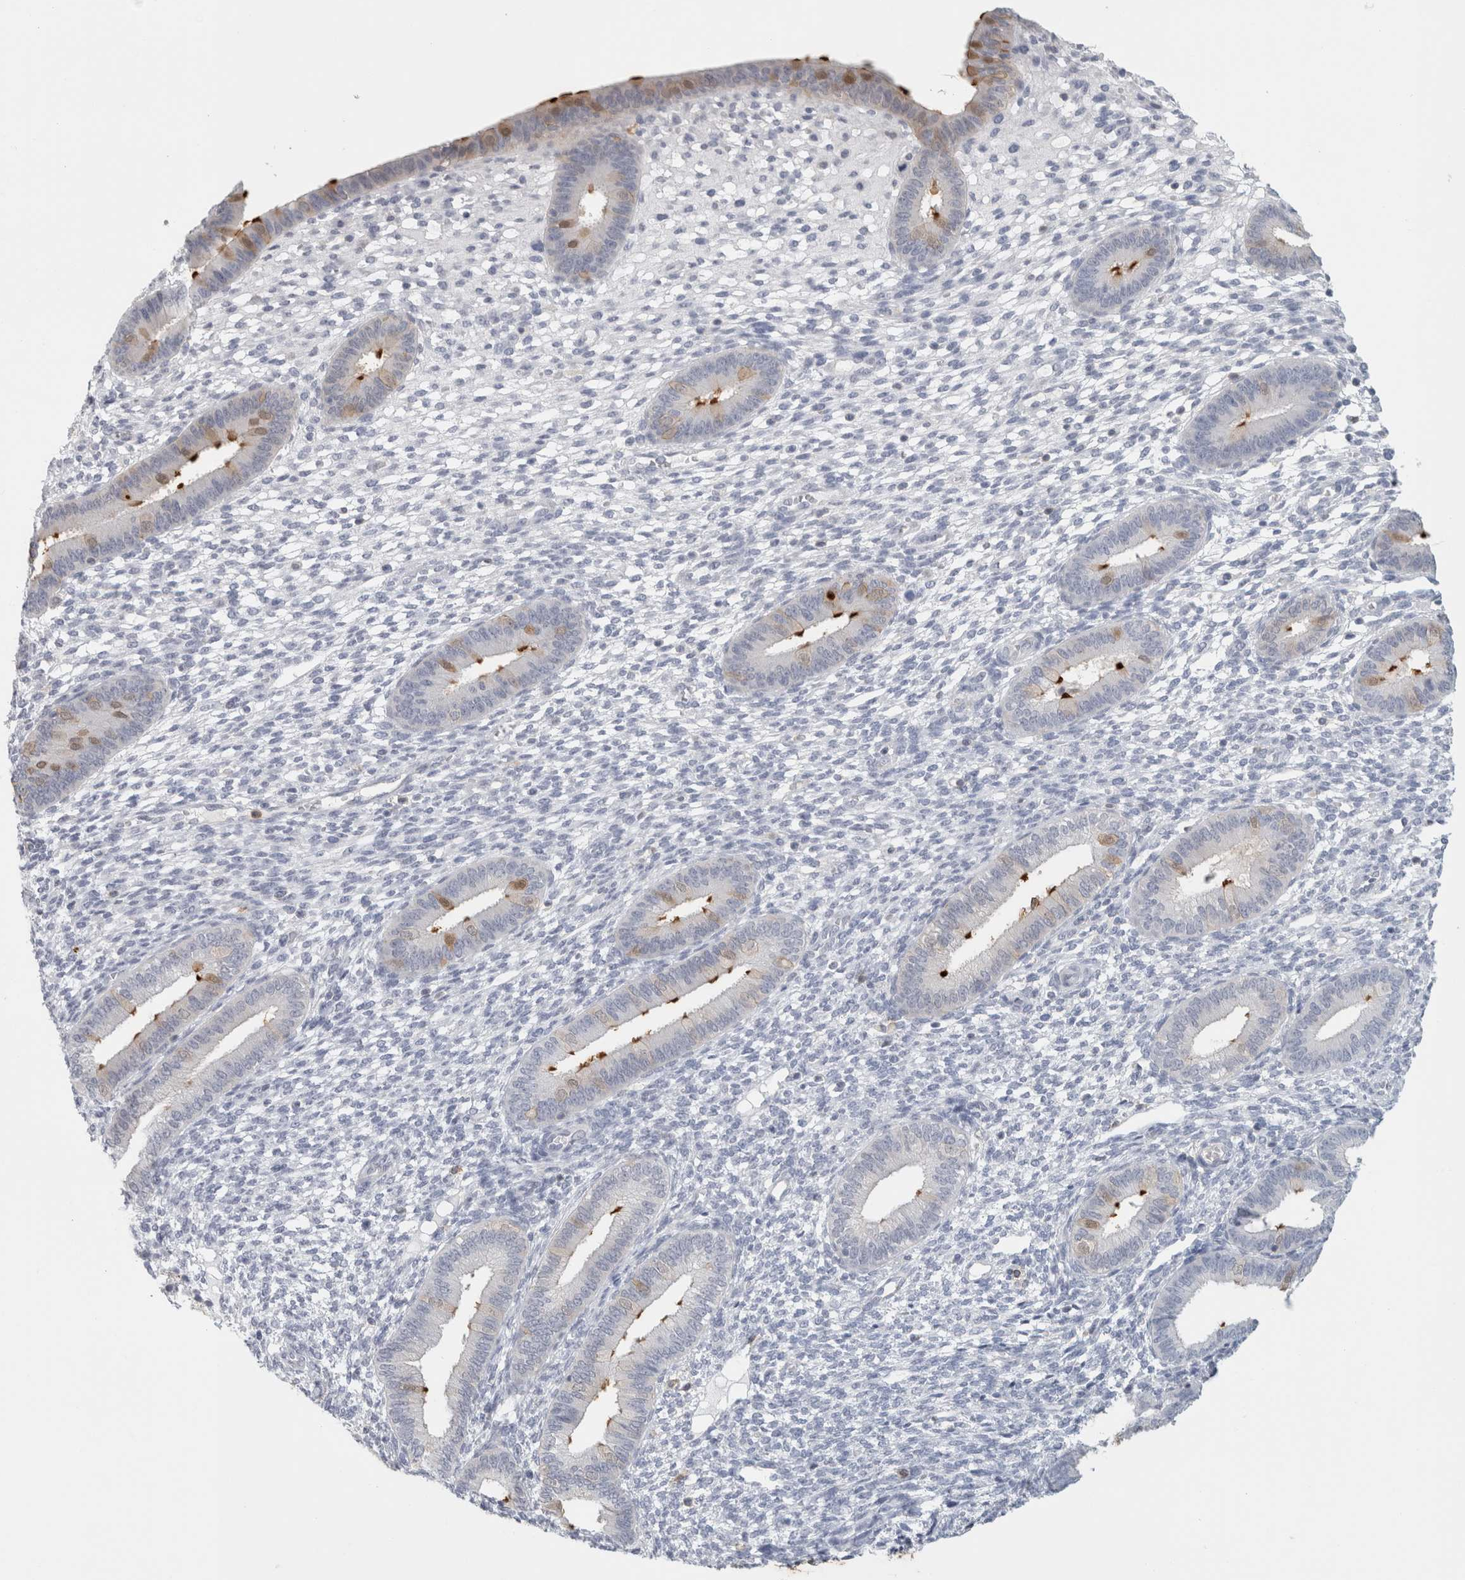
{"staining": {"intensity": "negative", "quantity": "none", "location": "none"}, "tissue": "endometrium", "cell_type": "Cells in endometrial stroma", "image_type": "normal", "snomed": [{"axis": "morphology", "description": "Normal tissue, NOS"}, {"axis": "topography", "description": "Endometrium"}], "caption": "The photomicrograph displays no staining of cells in endometrial stroma in unremarkable endometrium.", "gene": "P2RY2", "patient": {"sex": "female", "age": 46}}